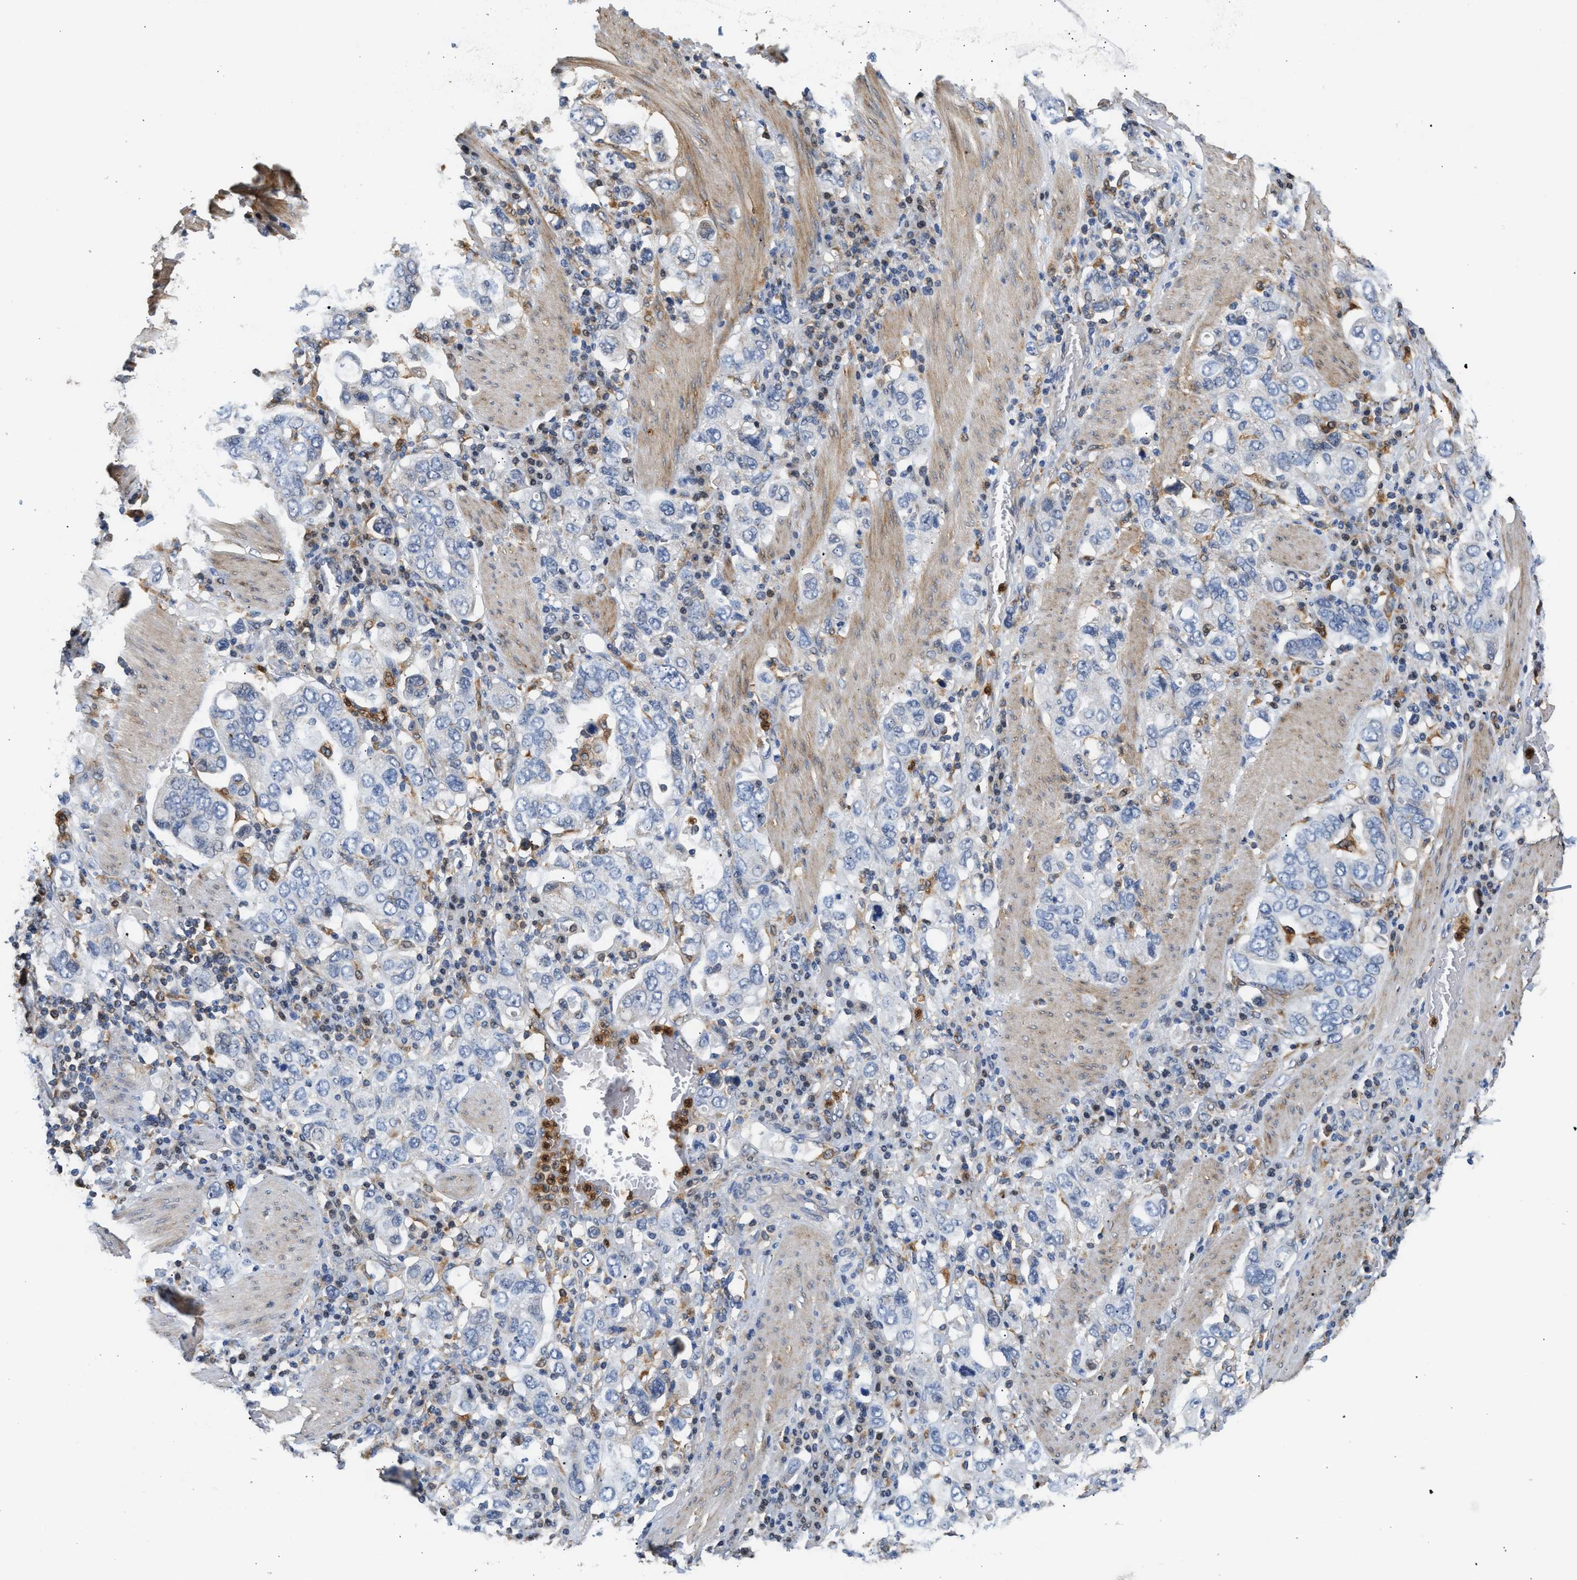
{"staining": {"intensity": "negative", "quantity": "none", "location": "none"}, "tissue": "stomach cancer", "cell_type": "Tumor cells", "image_type": "cancer", "snomed": [{"axis": "morphology", "description": "Adenocarcinoma, NOS"}, {"axis": "topography", "description": "Stomach, upper"}], "caption": "Protein analysis of stomach cancer (adenocarcinoma) reveals no significant expression in tumor cells.", "gene": "RAB31", "patient": {"sex": "male", "age": 62}}